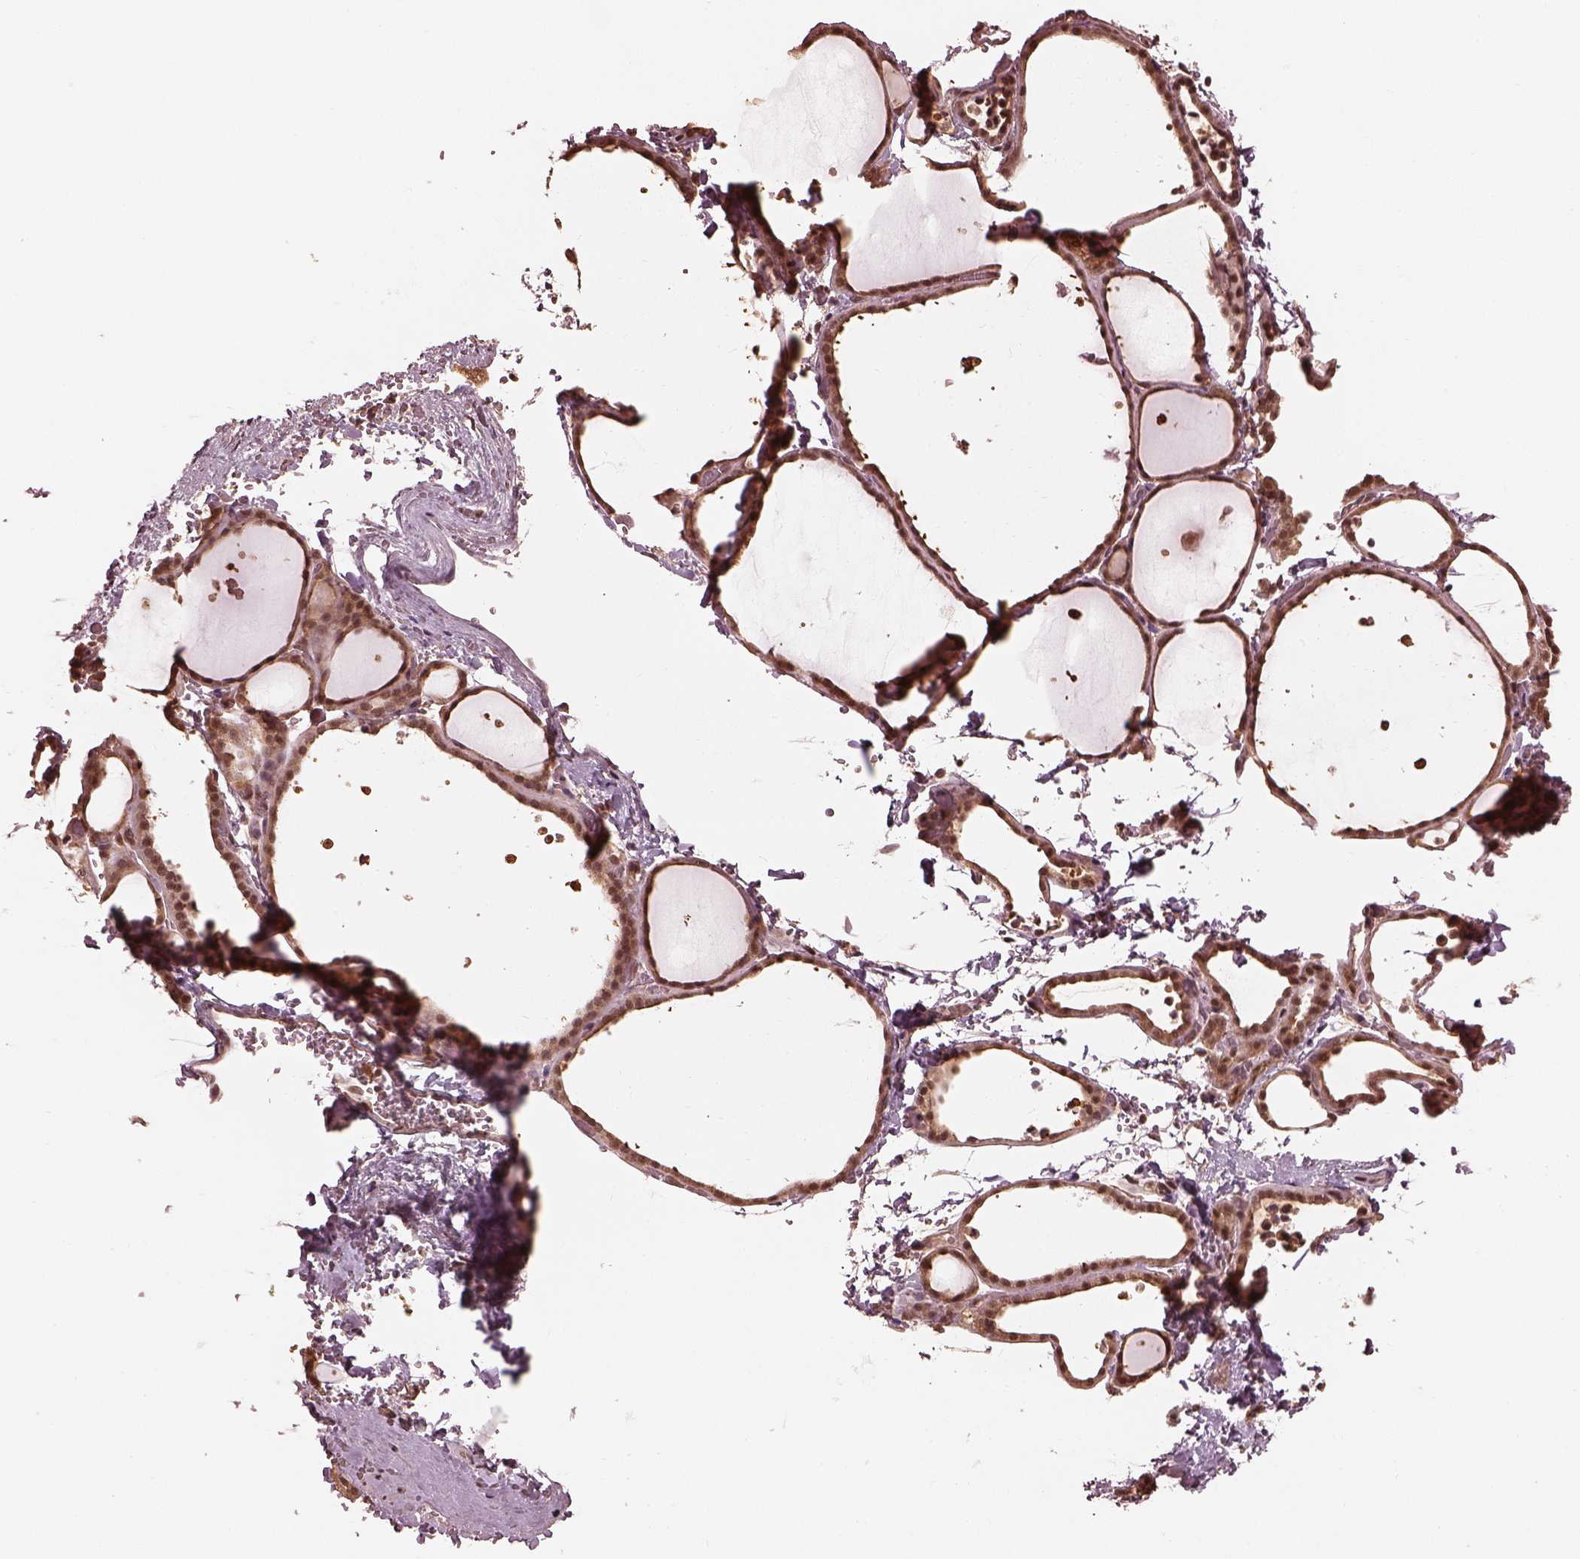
{"staining": {"intensity": "moderate", "quantity": ">75%", "location": "nuclear"}, "tissue": "thyroid gland", "cell_type": "Glandular cells", "image_type": "normal", "snomed": [{"axis": "morphology", "description": "Normal tissue, NOS"}, {"axis": "topography", "description": "Thyroid gland"}], "caption": "High-power microscopy captured an immunohistochemistry photomicrograph of benign thyroid gland, revealing moderate nuclear expression in approximately >75% of glandular cells. (DAB (3,3'-diaminobenzidine) IHC with brightfield microscopy, high magnification).", "gene": "PSMC5", "patient": {"sex": "female", "age": 36}}